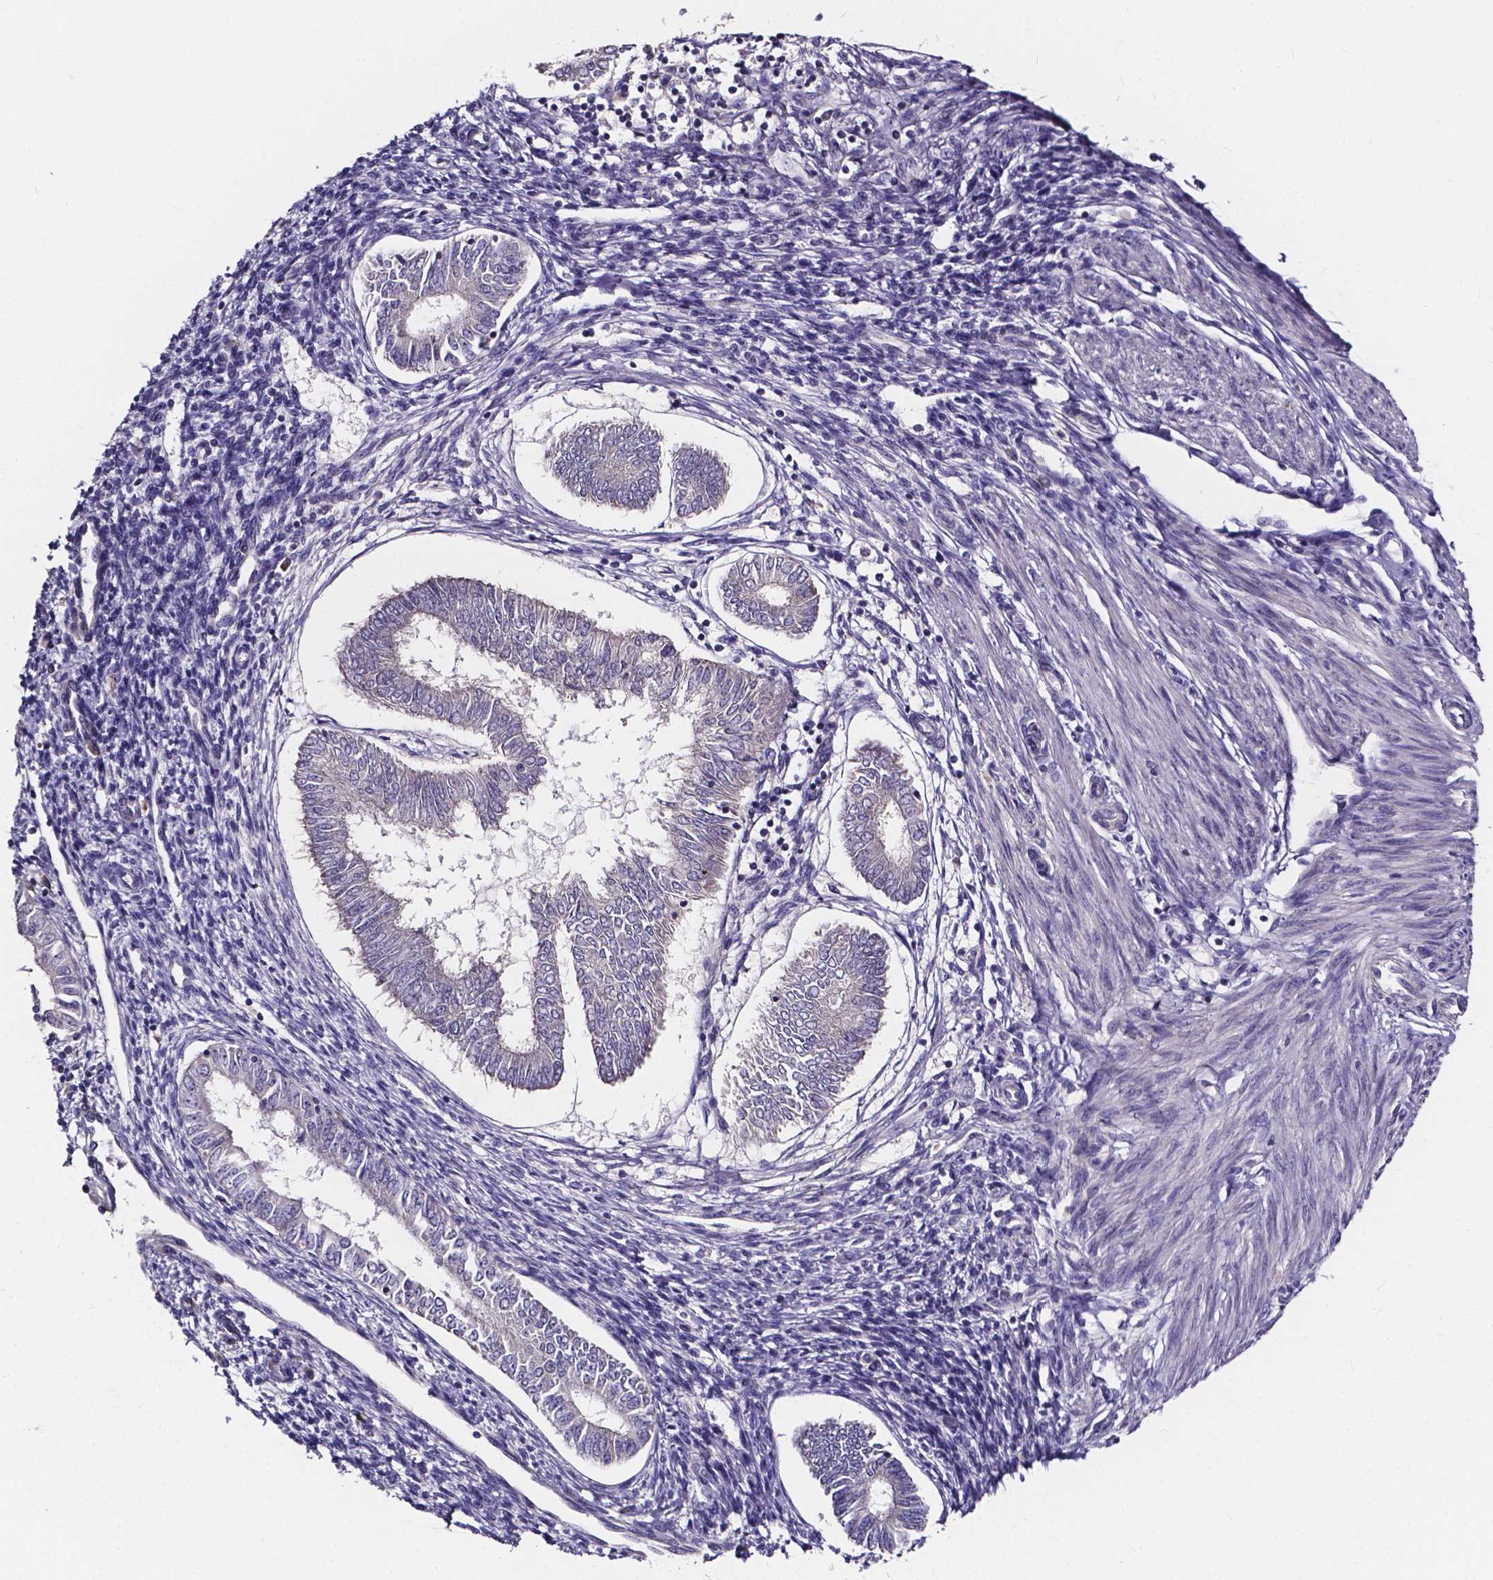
{"staining": {"intensity": "negative", "quantity": "none", "location": "none"}, "tissue": "endometrial cancer", "cell_type": "Tumor cells", "image_type": "cancer", "snomed": [{"axis": "morphology", "description": "Adenocarcinoma, NOS"}, {"axis": "topography", "description": "Endometrium"}], "caption": "An IHC micrograph of endometrial adenocarcinoma is shown. There is no staining in tumor cells of endometrial adenocarcinoma.", "gene": "SPOCD1", "patient": {"sex": "female", "age": 68}}